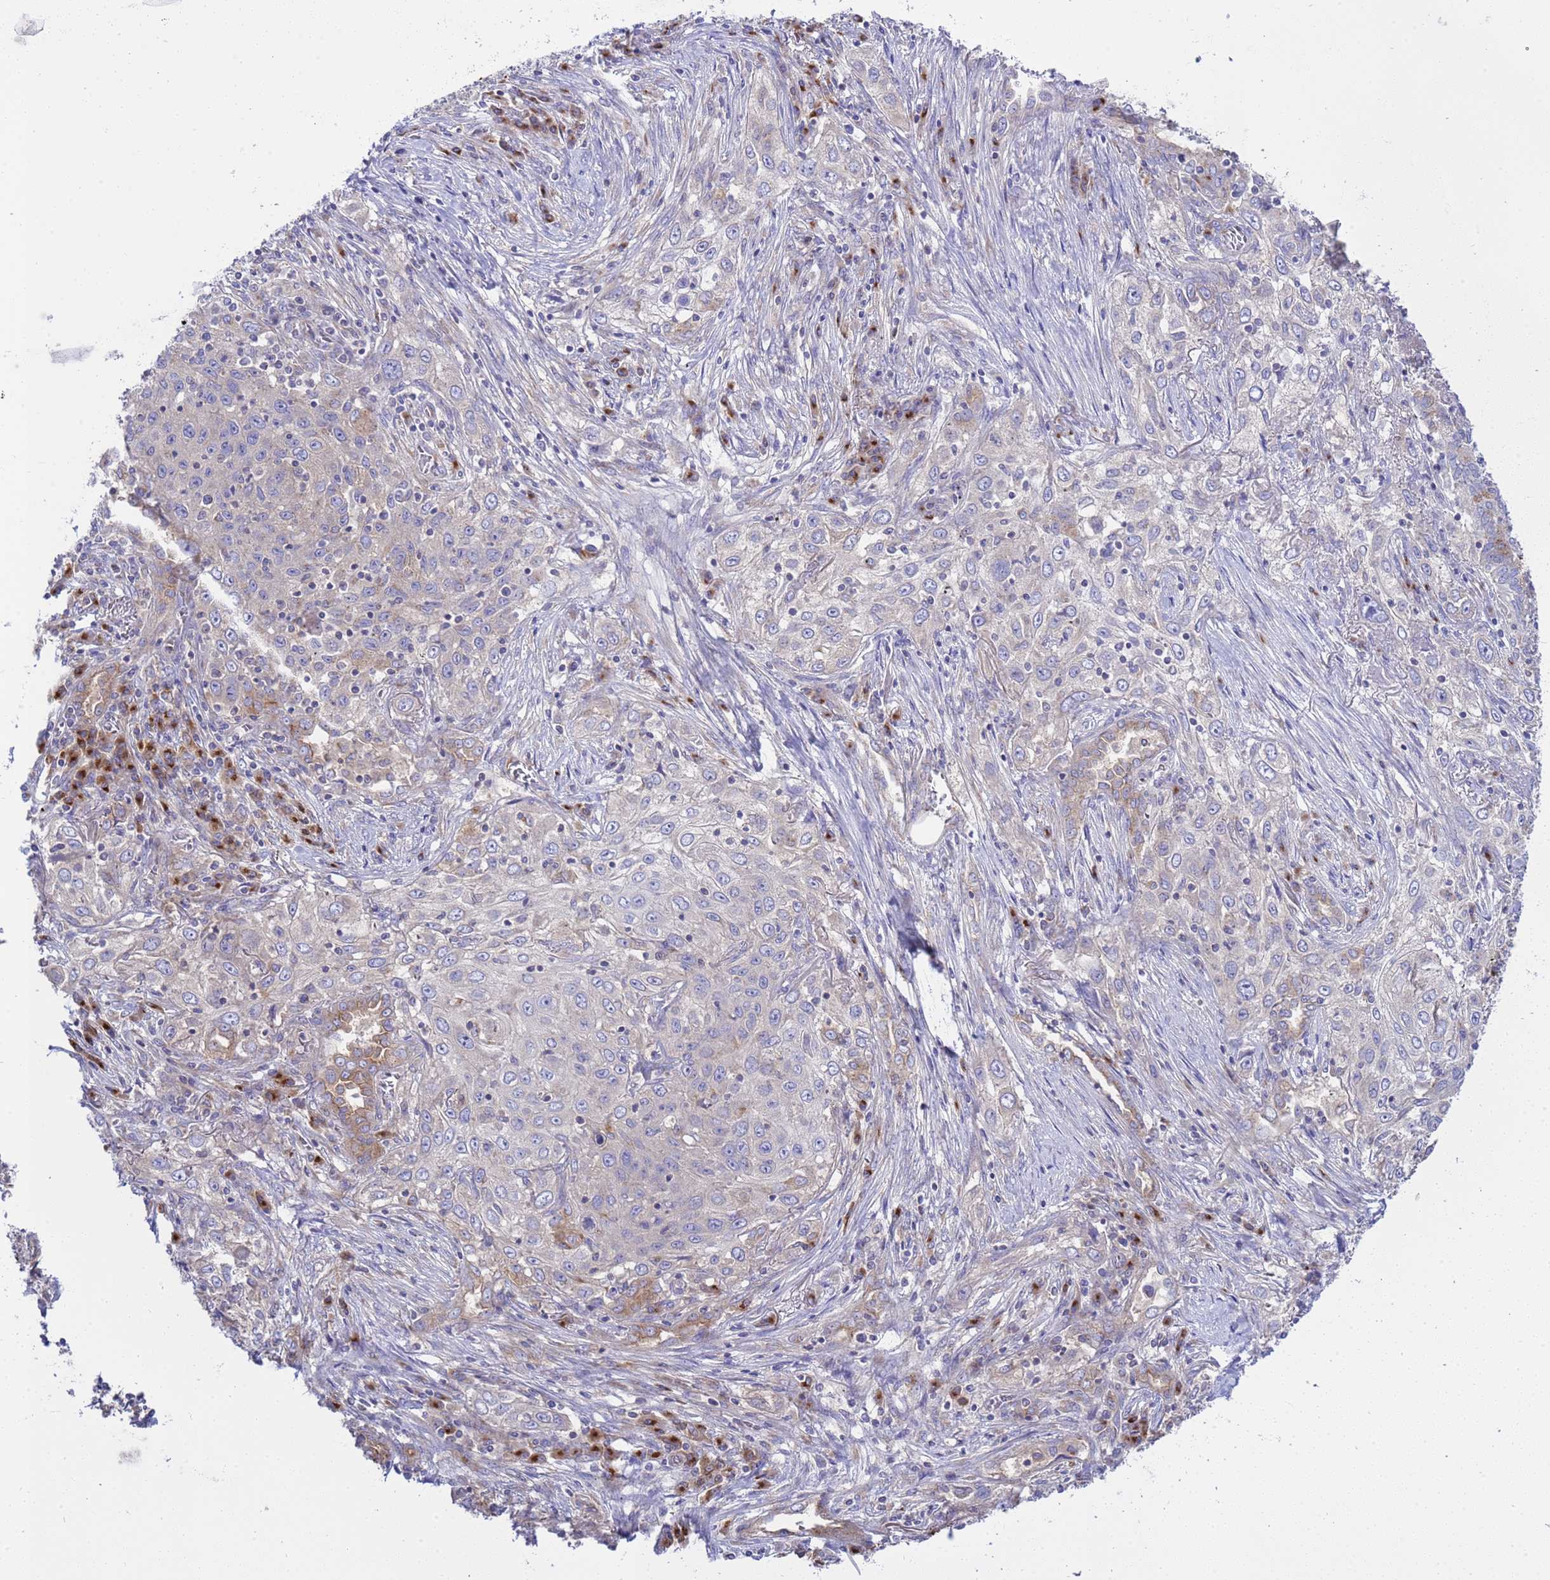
{"staining": {"intensity": "negative", "quantity": "none", "location": "none"}, "tissue": "lung cancer", "cell_type": "Tumor cells", "image_type": "cancer", "snomed": [{"axis": "morphology", "description": "Squamous cell carcinoma, NOS"}, {"axis": "topography", "description": "Lung"}], "caption": "High magnification brightfield microscopy of lung cancer (squamous cell carcinoma) stained with DAB (brown) and counterstained with hematoxylin (blue): tumor cells show no significant expression.", "gene": "ANAPC1", "patient": {"sex": "female", "age": 69}}